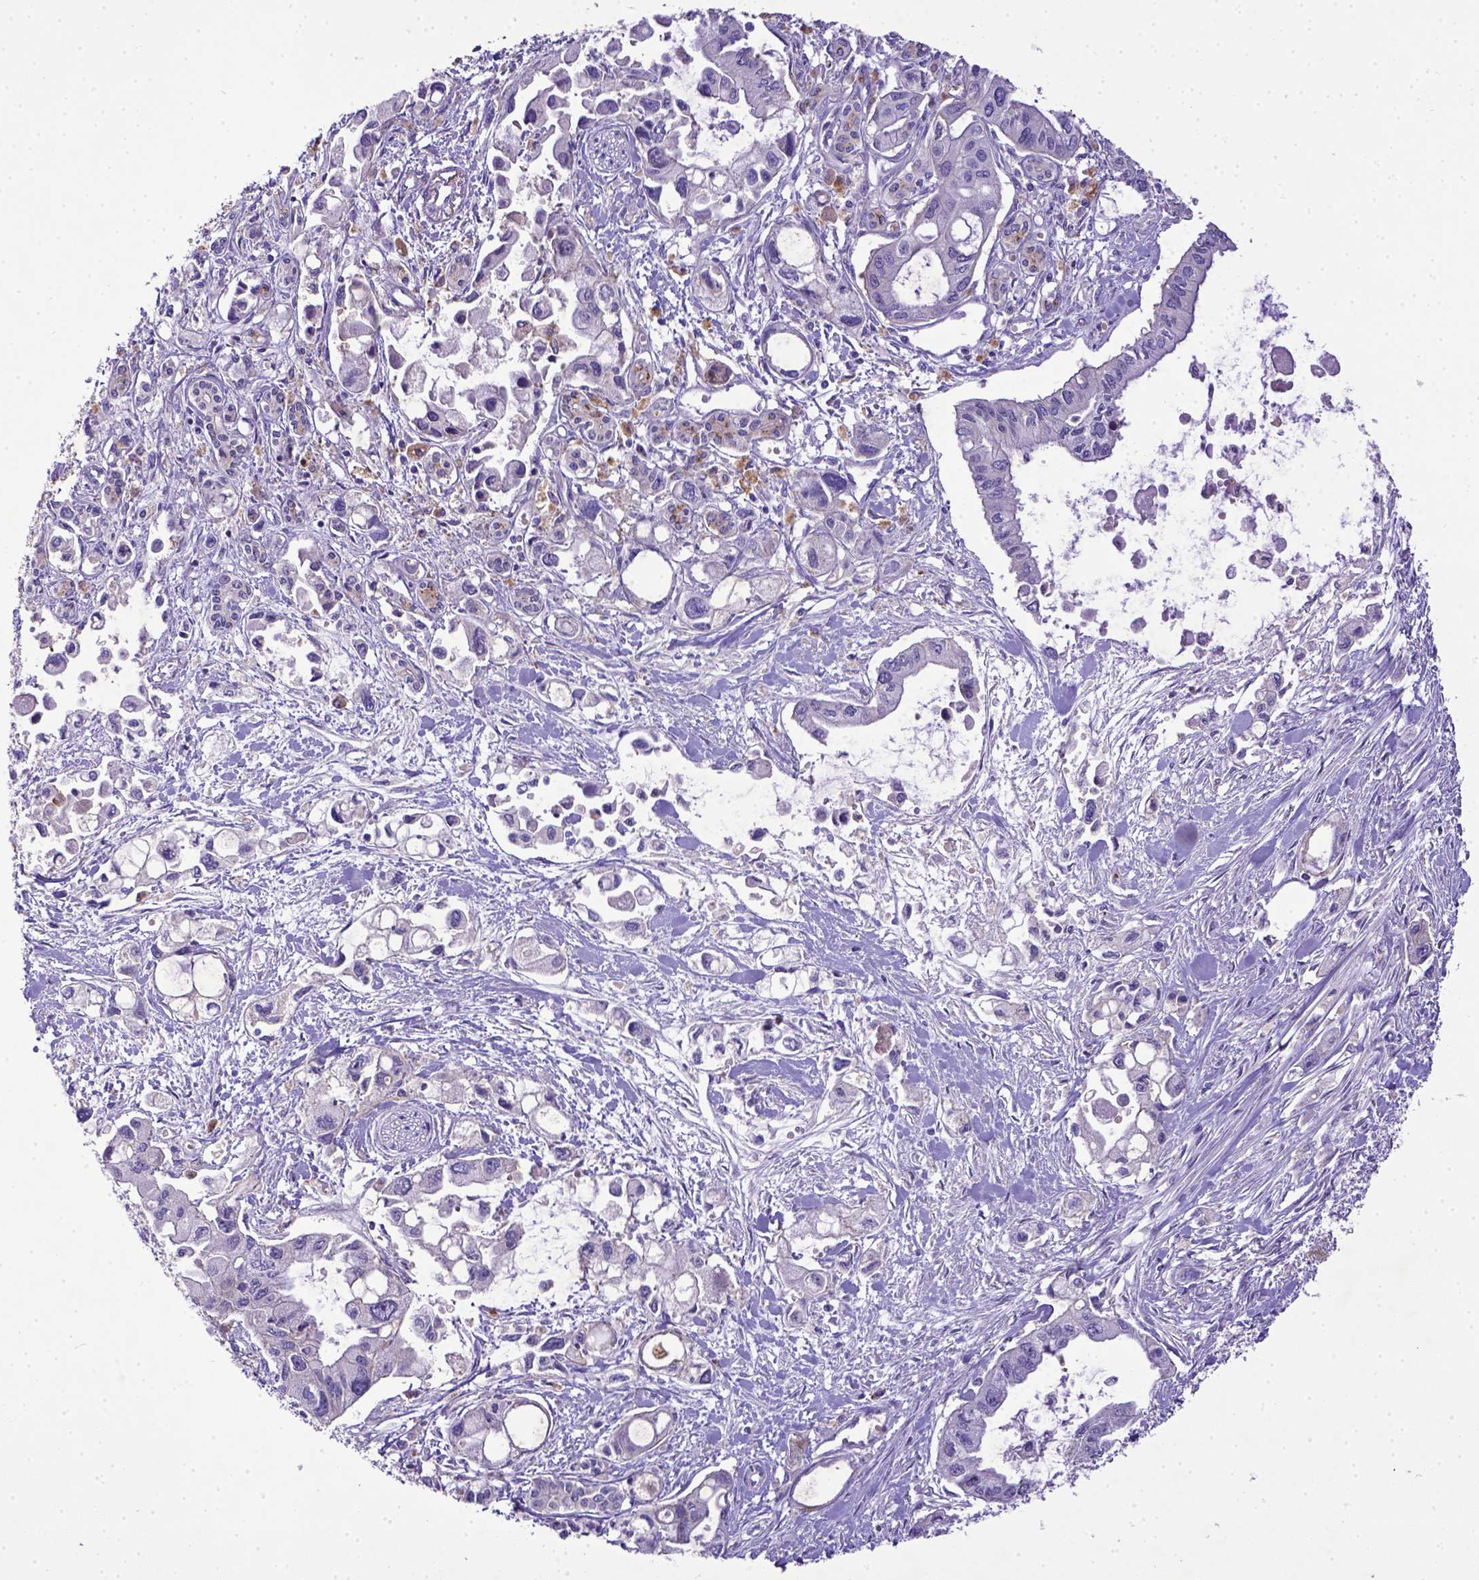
{"staining": {"intensity": "negative", "quantity": "none", "location": "none"}, "tissue": "pancreatic cancer", "cell_type": "Tumor cells", "image_type": "cancer", "snomed": [{"axis": "morphology", "description": "Adenocarcinoma, NOS"}, {"axis": "topography", "description": "Pancreas"}], "caption": "IHC micrograph of neoplastic tissue: adenocarcinoma (pancreatic) stained with DAB (3,3'-diaminobenzidine) shows no significant protein positivity in tumor cells.", "gene": "CD40", "patient": {"sex": "female", "age": 61}}